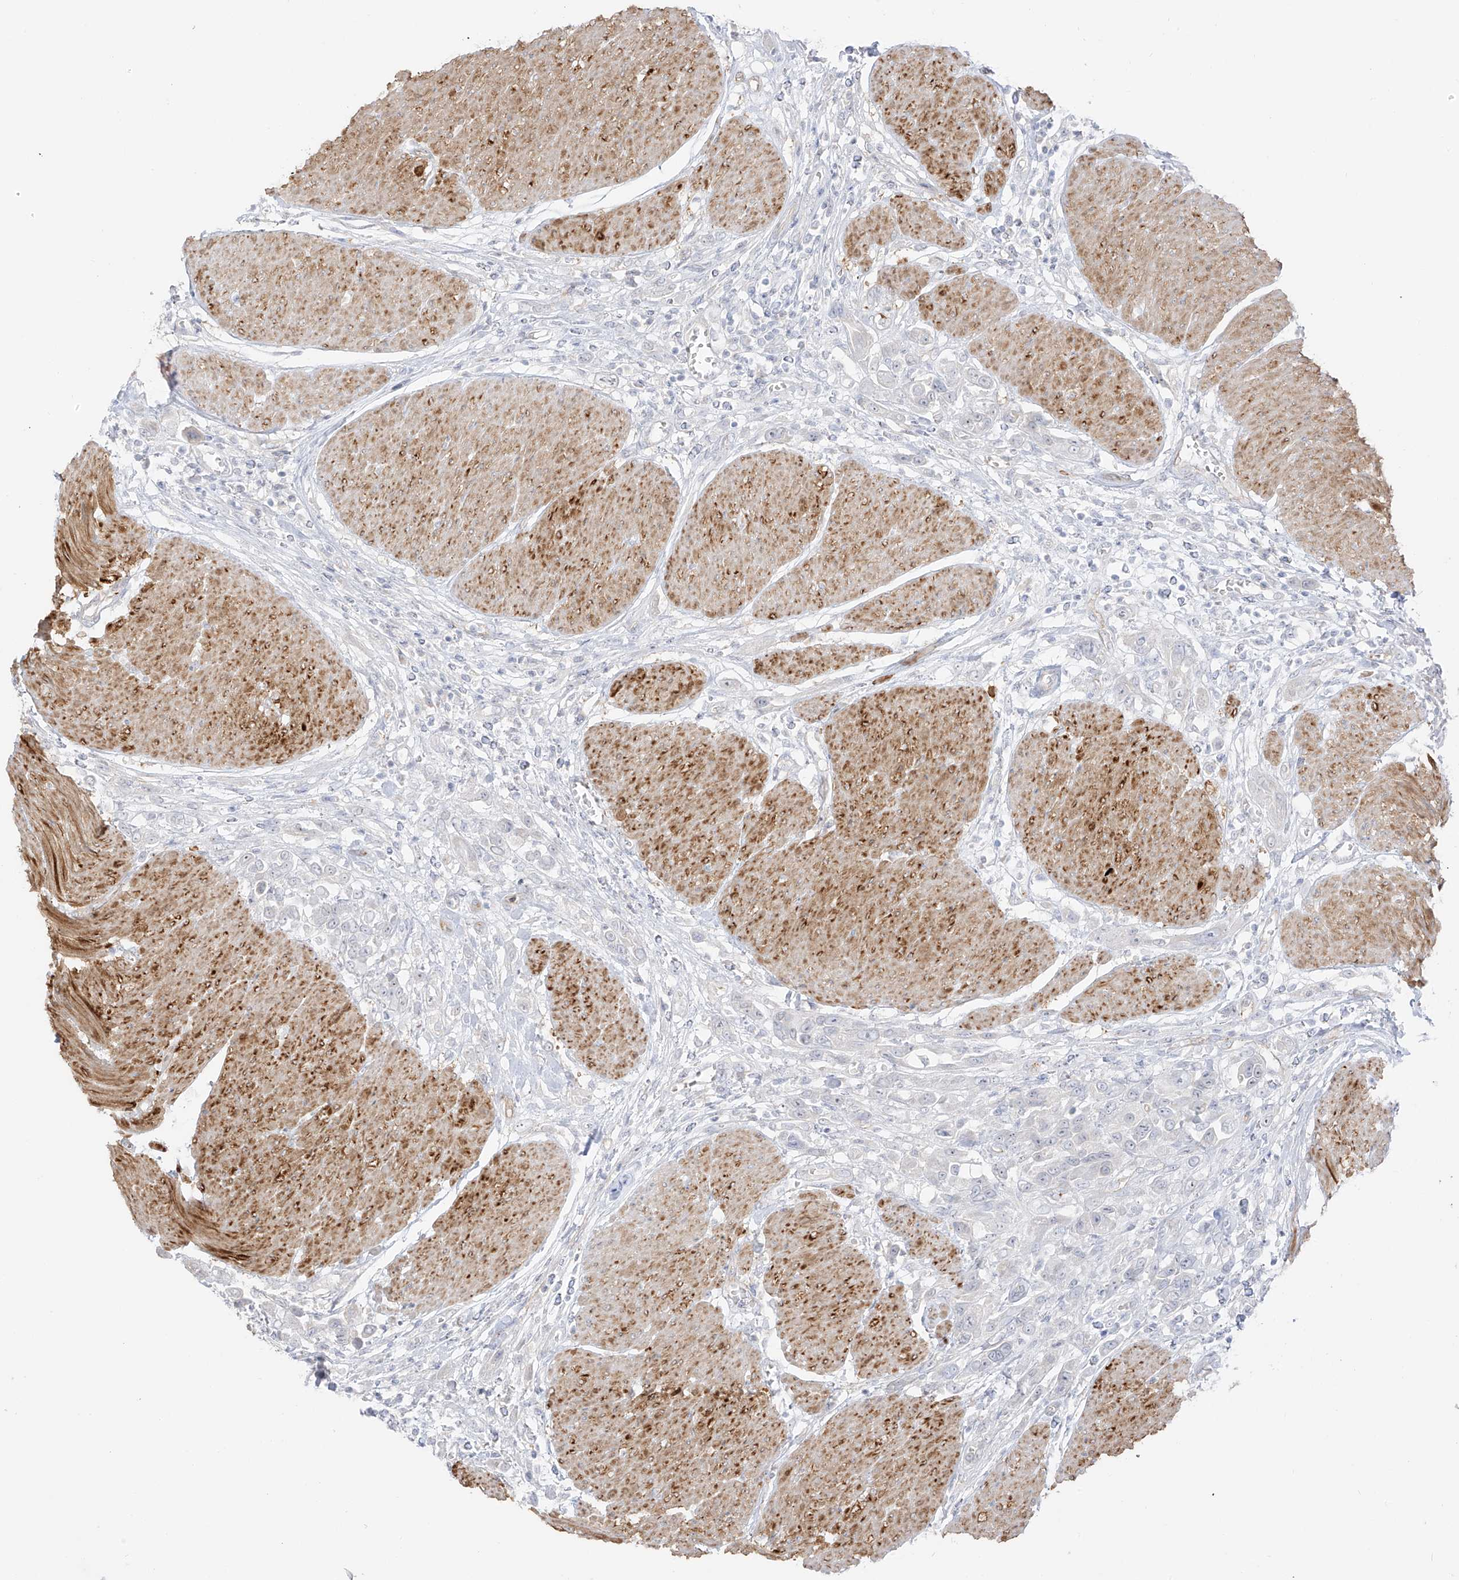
{"staining": {"intensity": "negative", "quantity": "none", "location": "none"}, "tissue": "urothelial cancer", "cell_type": "Tumor cells", "image_type": "cancer", "snomed": [{"axis": "morphology", "description": "Urothelial carcinoma, High grade"}, {"axis": "topography", "description": "Urinary bladder"}], "caption": "Urothelial carcinoma (high-grade) stained for a protein using immunohistochemistry (IHC) exhibits no staining tumor cells.", "gene": "C11orf87", "patient": {"sex": "male", "age": 50}}